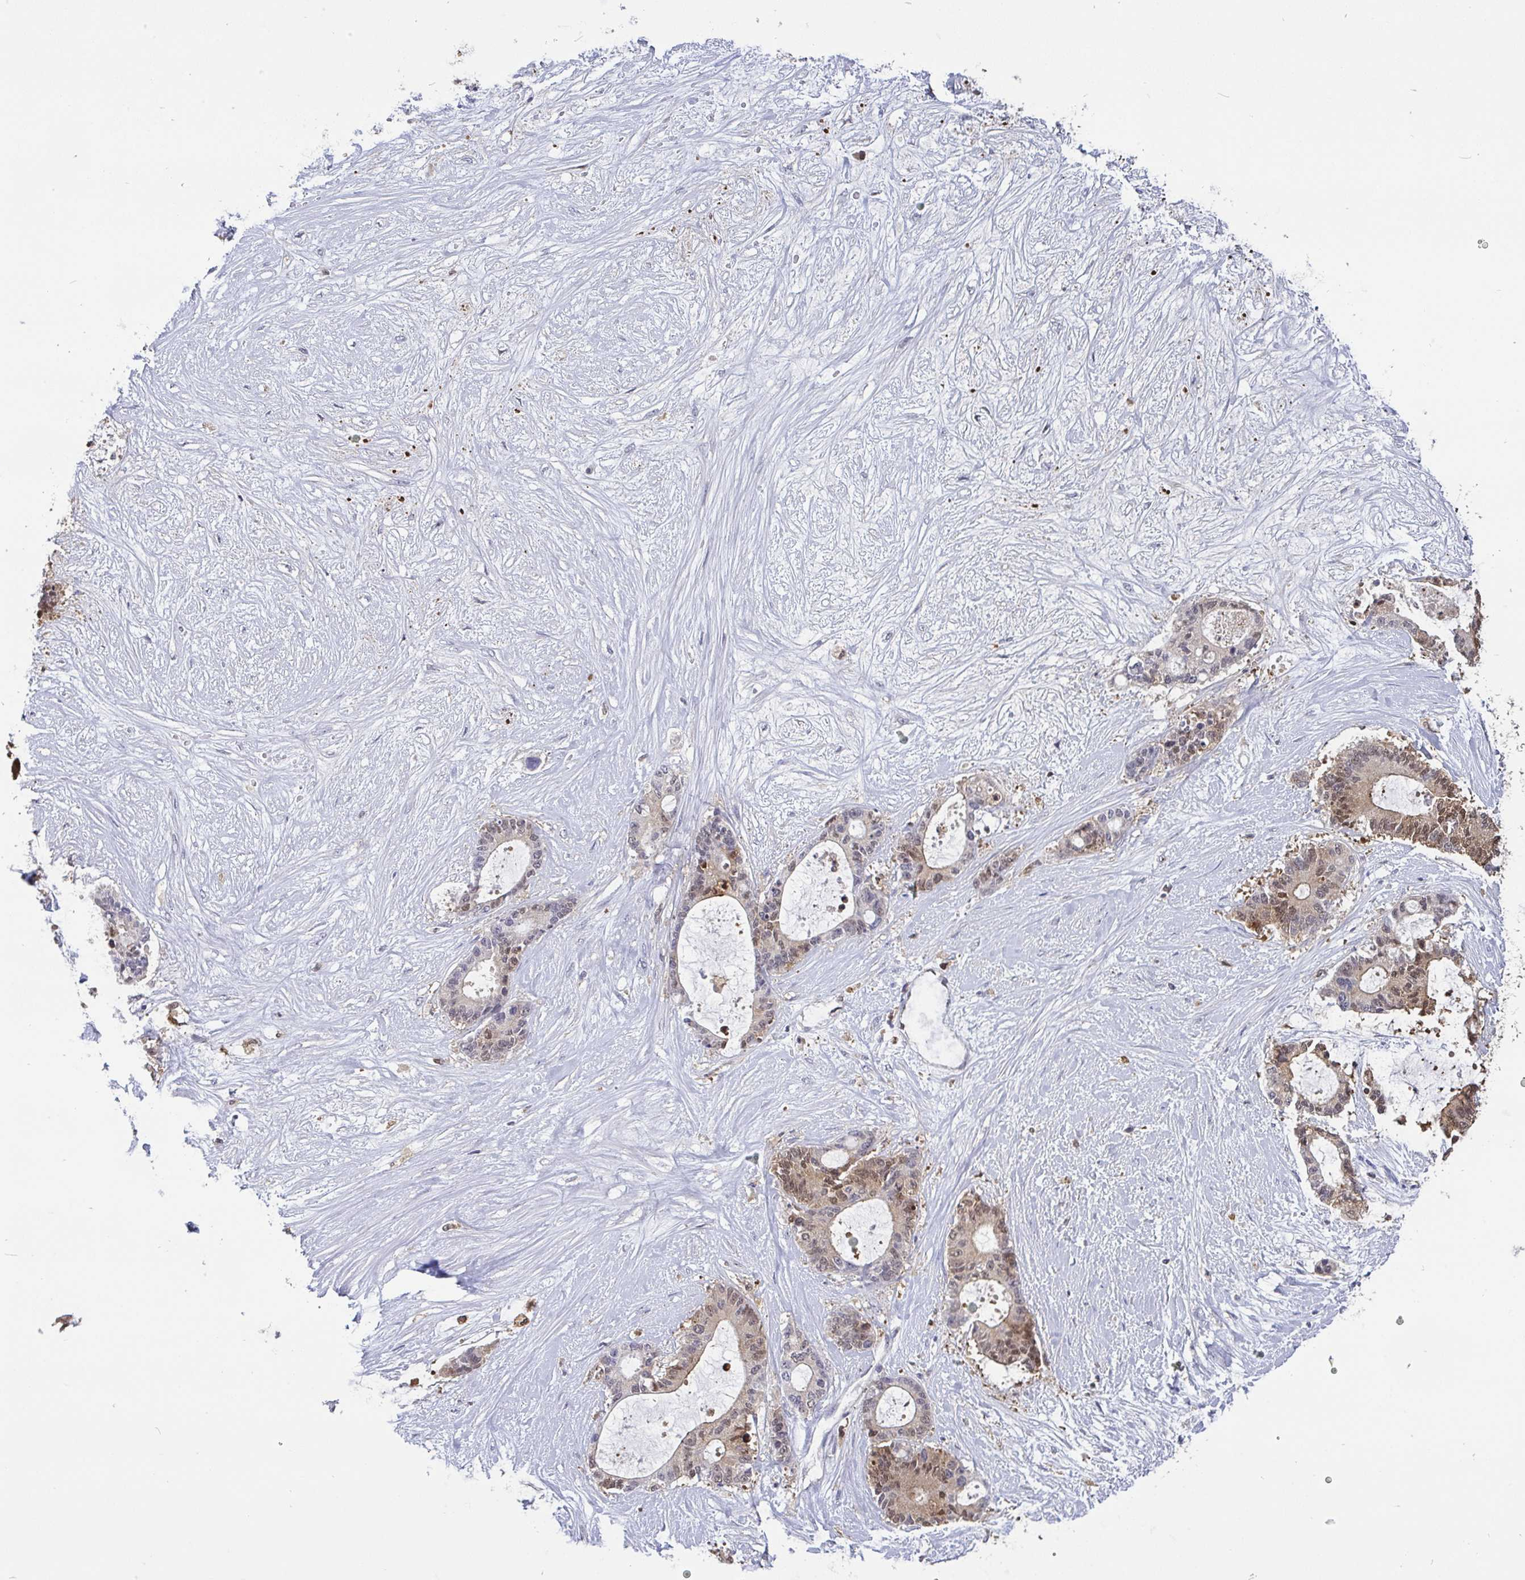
{"staining": {"intensity": "weak", "quantity": "25%-75%", "location": "nuclear"}, "tissue": "liver cancer", "cell_type": "Tumor cells", "image_type": "cancer", "snomed": [{"axis": "morphology", "description": "Normal tissue, NOS"}, {"axis": "morphology", "description": "Cholangiocarcinoma"}, {"axis": "topography", "description": "Liver"}, {"axis": "topography", "description": "Peripheral nerve tissue"}], "caption": "The immunohistochemical stain highlights weak nuclear expression in tumor cells of liver cholangiocarcinoma tissue. (IHC, brightfield microscopy, high magnification).", "gene": "IDH1", "patient": {"sex": "female", "age": 73}}